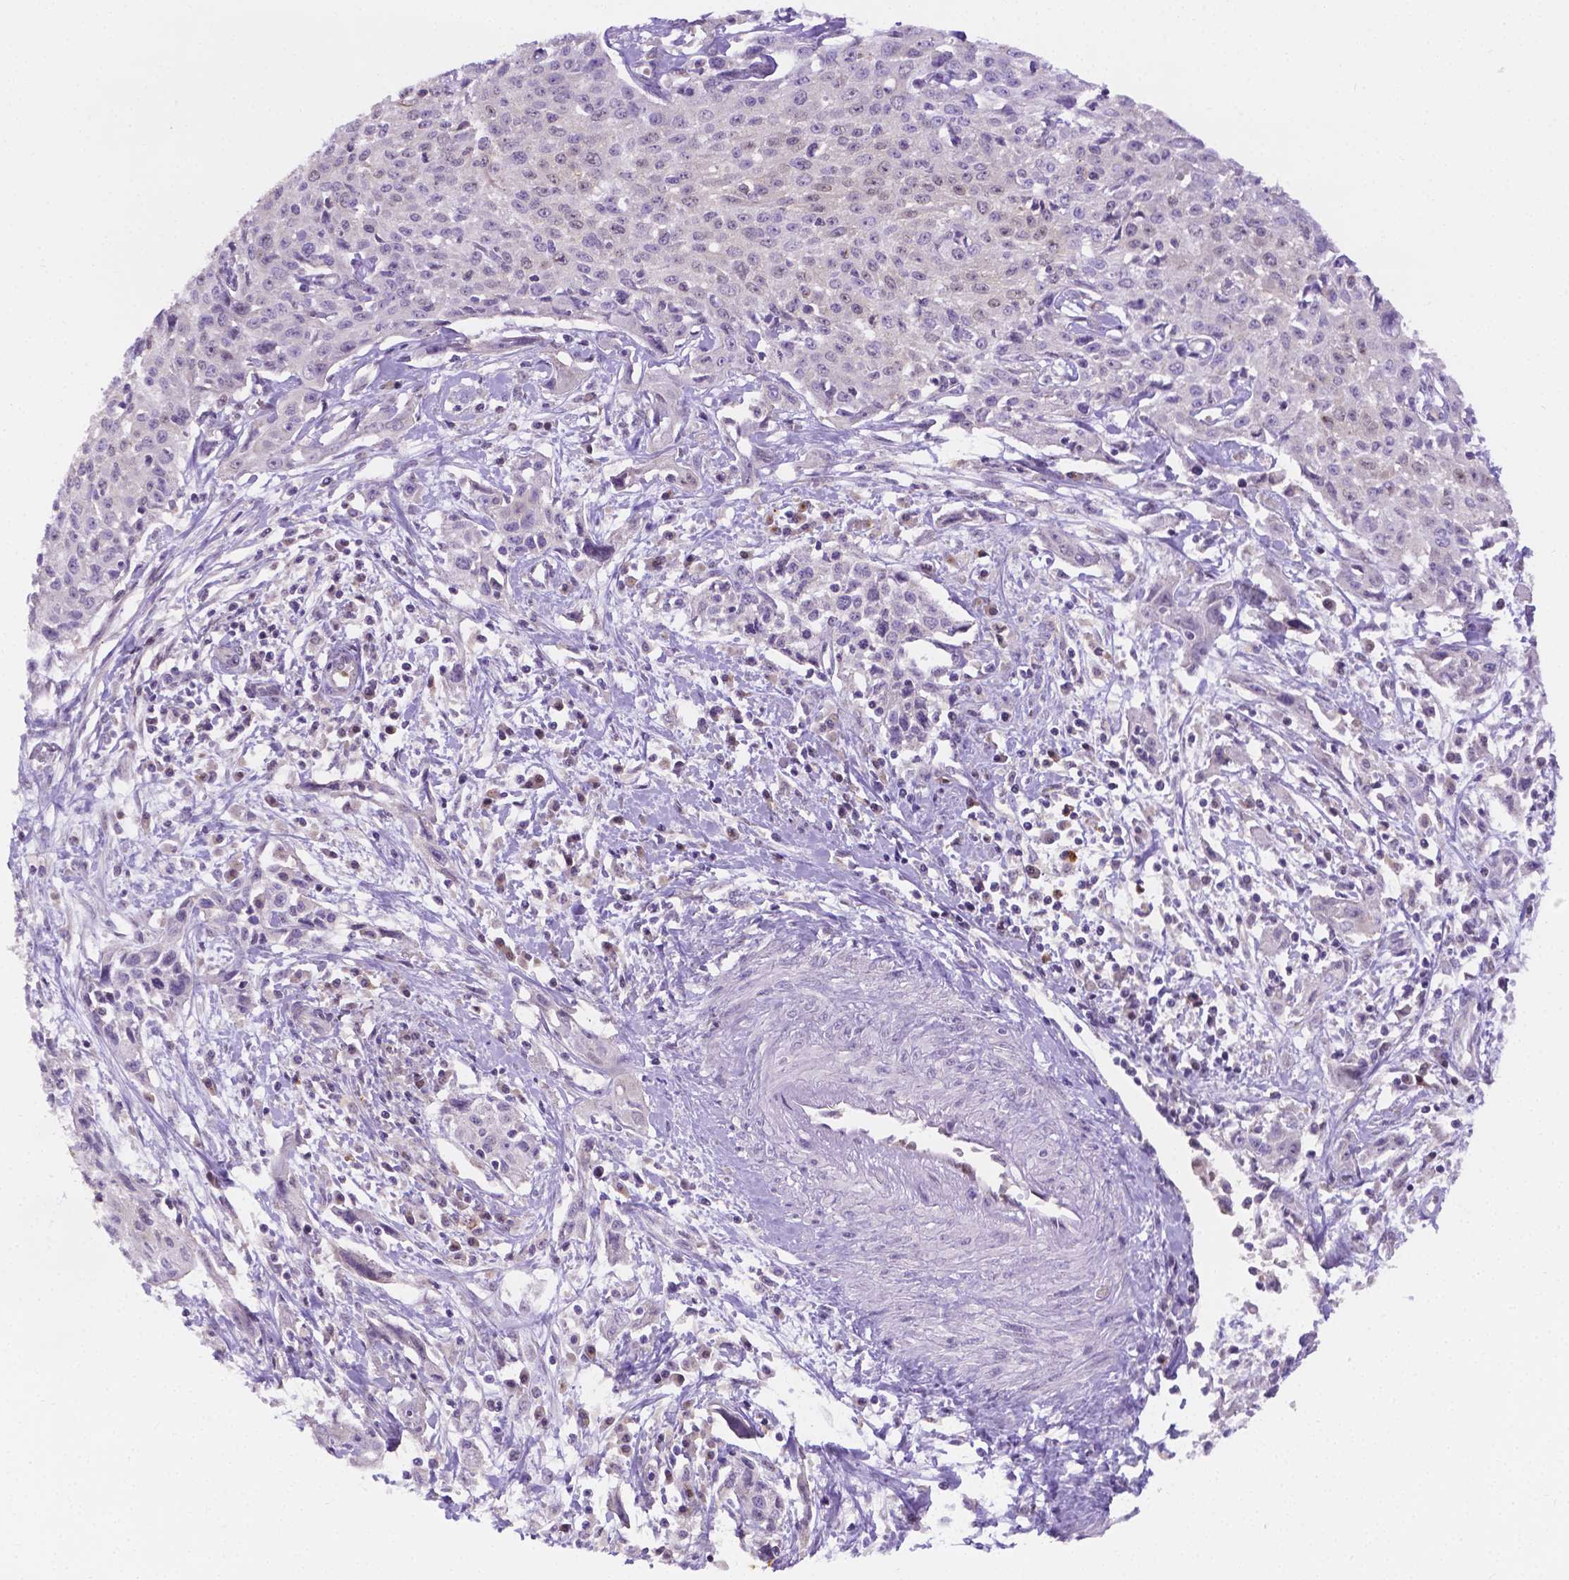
{"staining": {"intensity": "negative", "quantity": "none", "location": "none"}, "tissue": "cervical cancer", "cell_type": "Tumor cells", "image_type": "cancer", "snomed": [{"axis": "morphology", "description": "Squamous cell carcinoma, NOS"}, {"axis": "topography", "description": "Cervix"}], "caption": "A high-resolution micrograph shows IHC staining of cervical squamous cell carcinoma, which displays no significant expression in tumor cells. (Stains: DAB (3,3'-diaminobenzidine) IHC with hematoxylin counter stain, Microscopy: brightfield microscopy at high magnification).", "gene": "ZNRD2", "patient": {"sex": "female", "age": 38}}